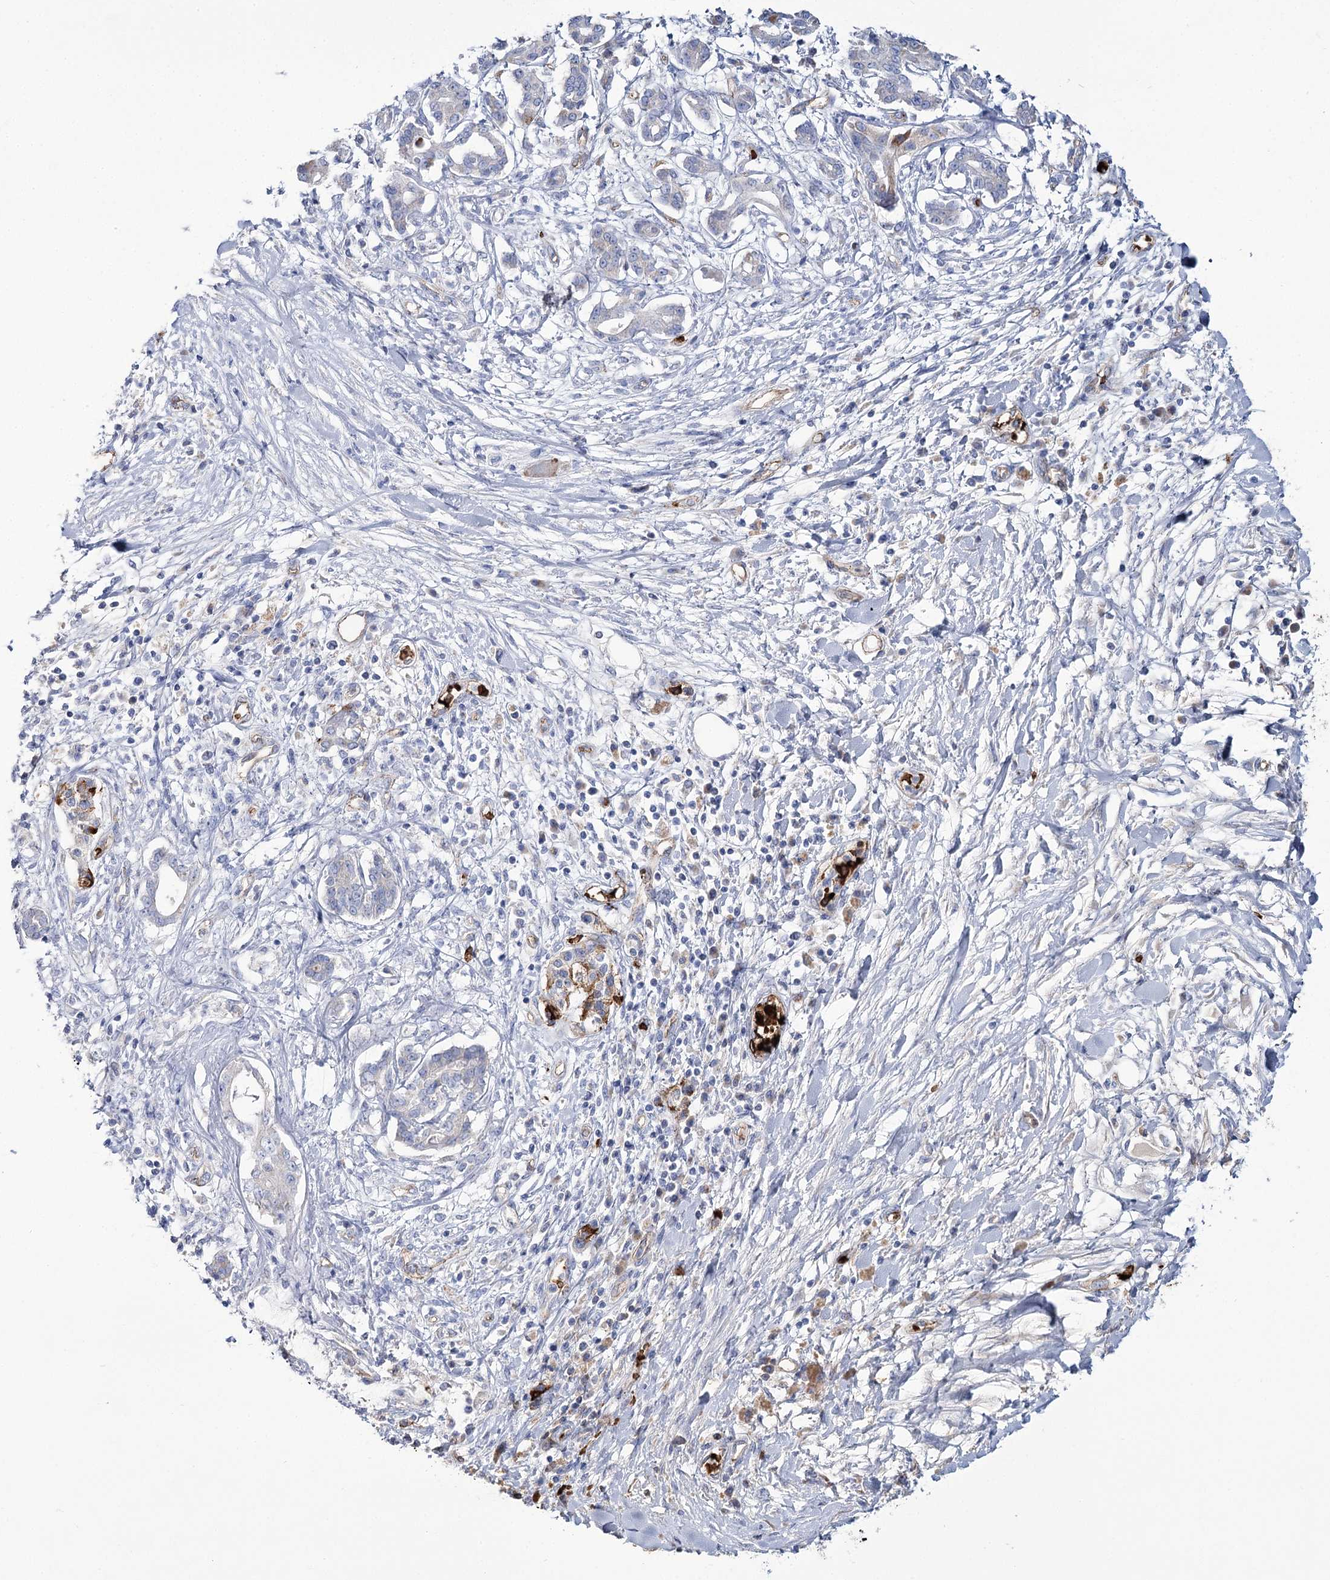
{"staining": {"intensity": "negative", "quantity": "none", "location": "none"}, "tissue": "pancreatic cancer", "cell_type": "Tumor cells", "image_type": "cancer", "snomed": [{"axis": "morphology", "description": "Adenocarcinoma, NOS"}, {"axis": "topography", "description": "Pancreas"}], "caption": "This histopathology image is of pancreatic cancer stained with IHC to label a protein in brown with the nuclei are counter-stained blue. There is no expression in tumor cells. Brightfield microscopy of immunohistochemistry stained with DAB (3,3'-diaminobenzidine) (brown) and hematoxylin (blue), captured at high magnification.", "gene": "GBF1", "patient": {"sex": "female", "age": 56}}